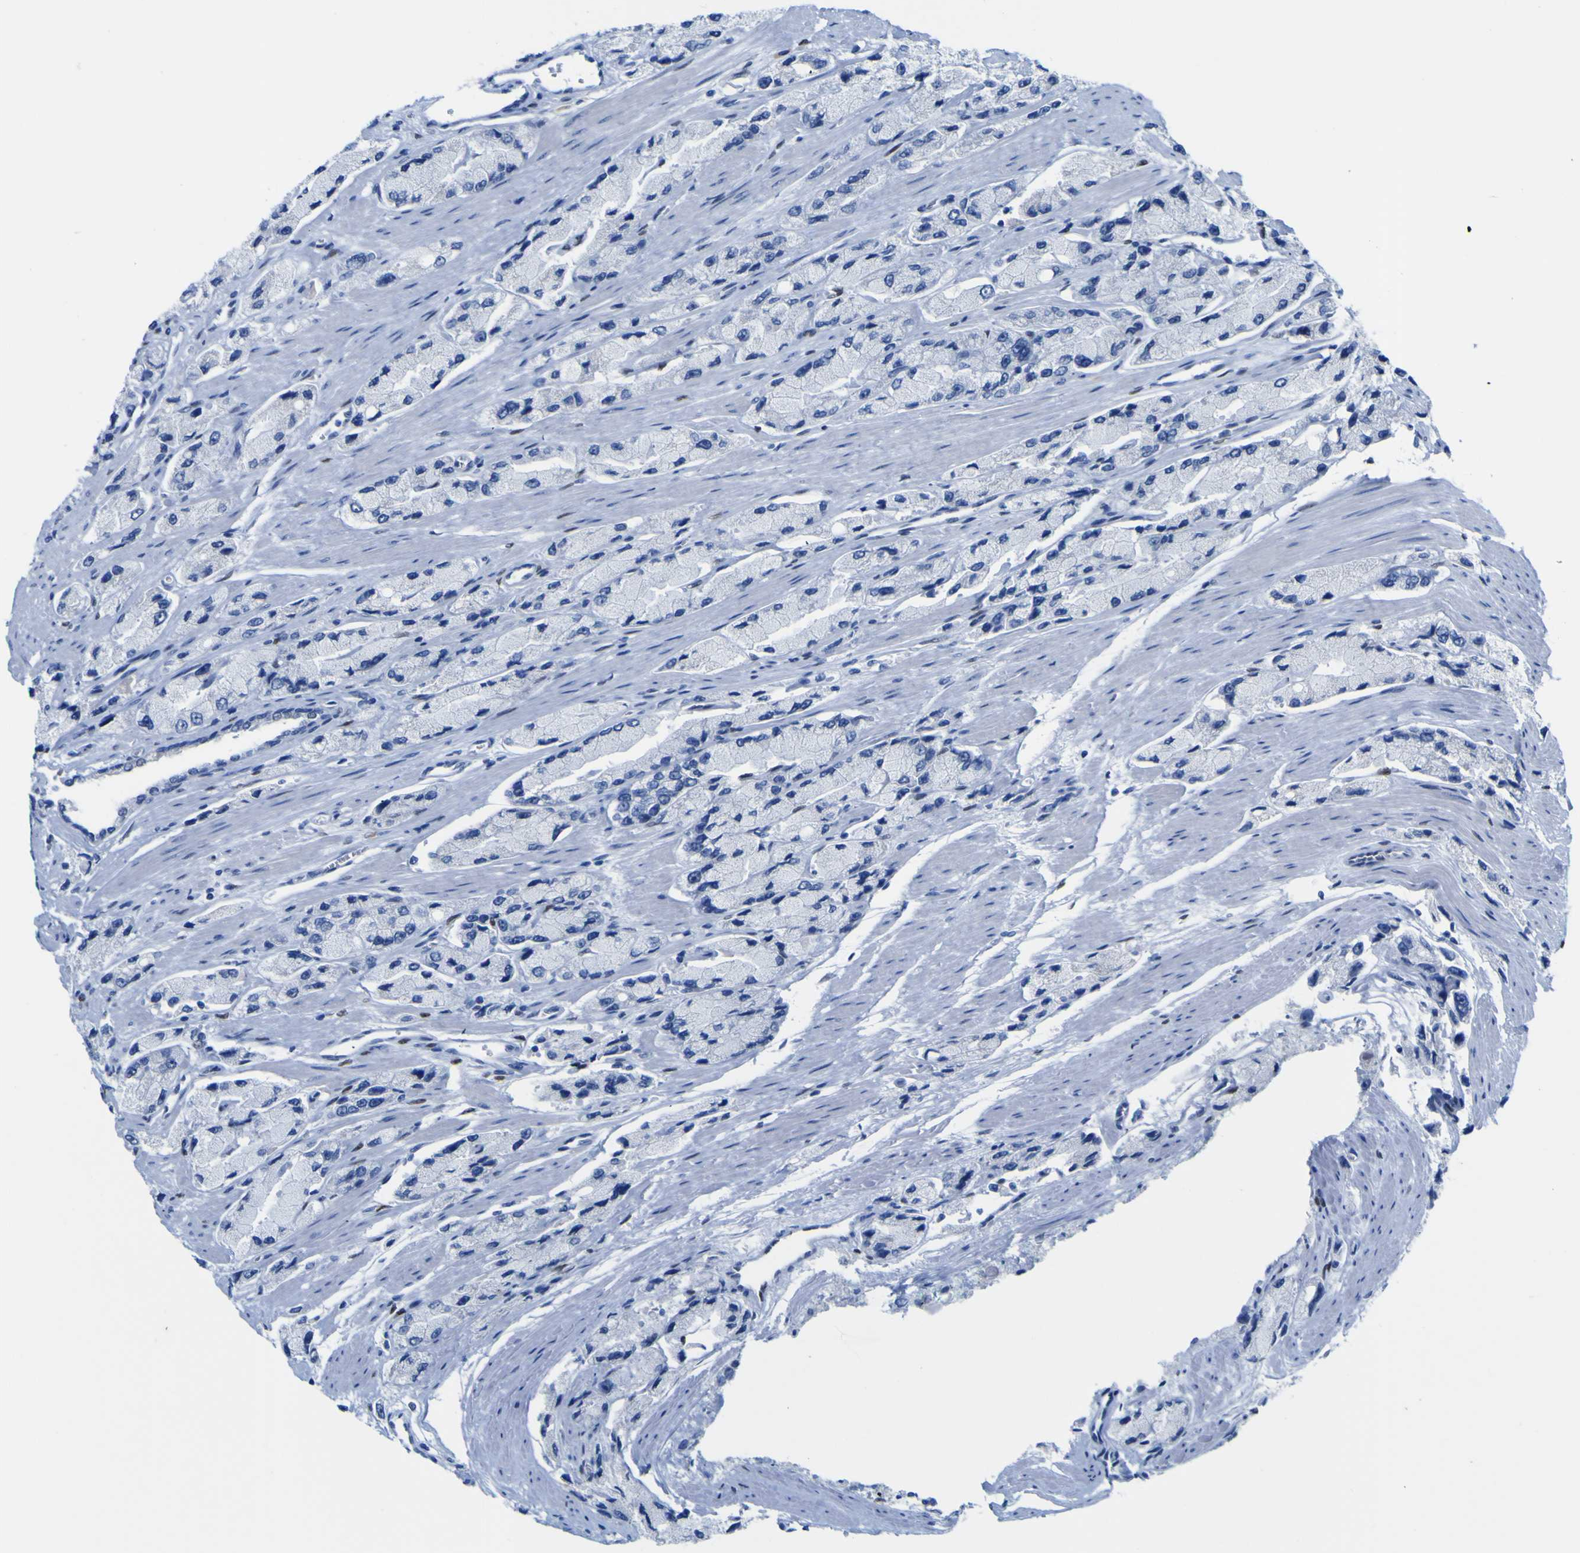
{"staining": {"intensity": "negative", "quantity": "none", "location": "none"}, "tissue": "prostate cancer", "cell_type": "Tumor cells", "image_type": "cancer", "snomed": [{"axis": "morphology", "description": "Adenocarcinoma, High grade"}, {"axis": "topography", "description": "Prostate"}], "caption": "The image exhibits no staining of tumor cells in prostate adenocarcinoma (high-grade). (Stains: DAB immunohistochemistry with hematoxylin counter stain, Microscopy: brightfield microscopy at high magnification).", "gene": "DACH1", "patient": {"sex": "male", "age": 58}}